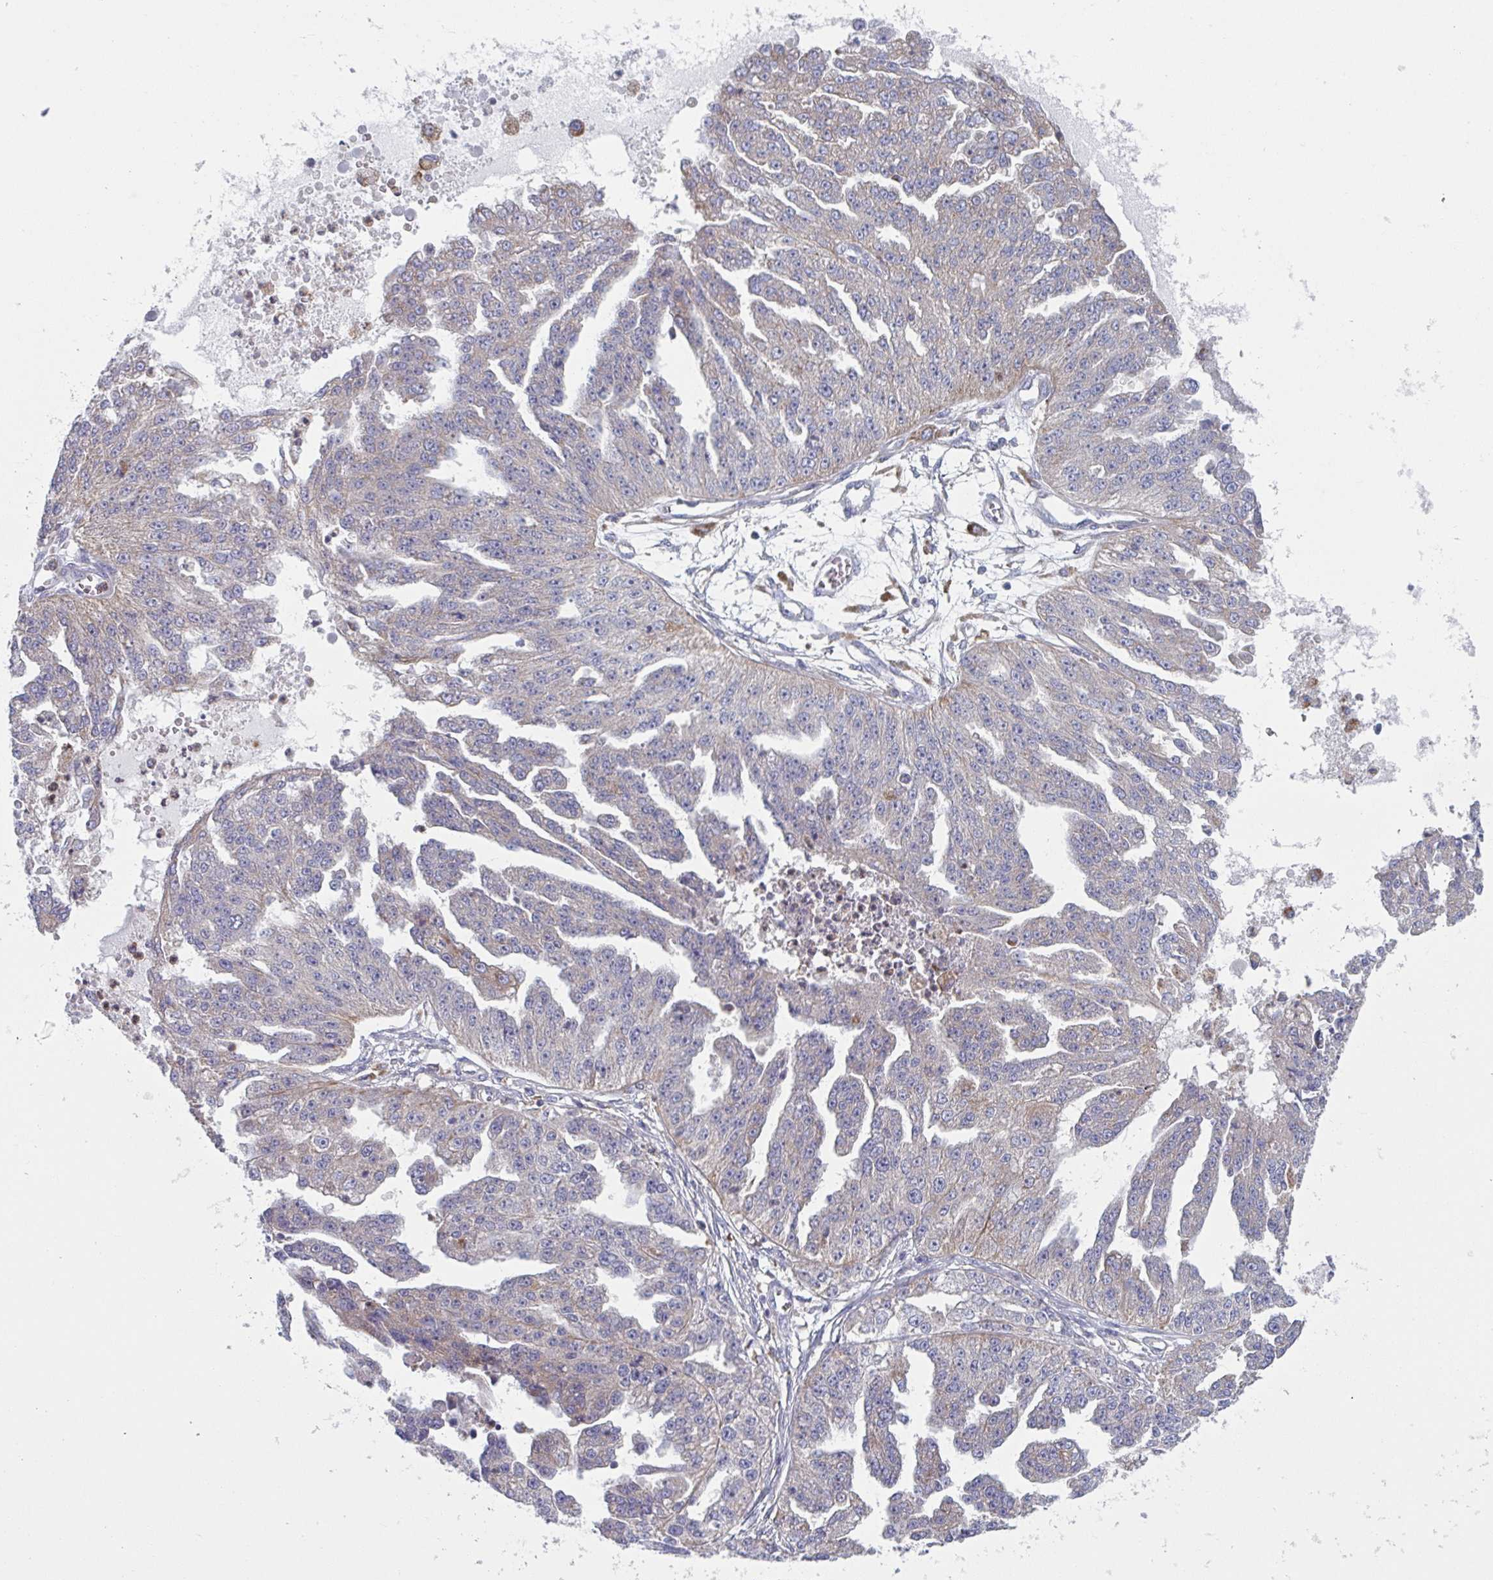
{"staining": {"intensity": "weak", "quantity": "<25%", "location": "cytoplasmic/membranous"}, "tissue": "ovarian cancer", "cell_type": "Tumor cells", "image_type": "cancer", "snomed": [{"axis": "morphology", "description": "Cystadenocarcinoma, serous, NOS"}, {"axis": "topography", "description": "Ovary"}], "caption": "Ovarian cancer was stained to show a protein in brown. There is no significant expression in tumor cells. Brightfield microscopy of IHC stained with DAB (brown) and hematoxylin (blue), captured at high magnification.", "gene": "NIPSNAP1", "patient": {"sex": "female", "age": 58}}